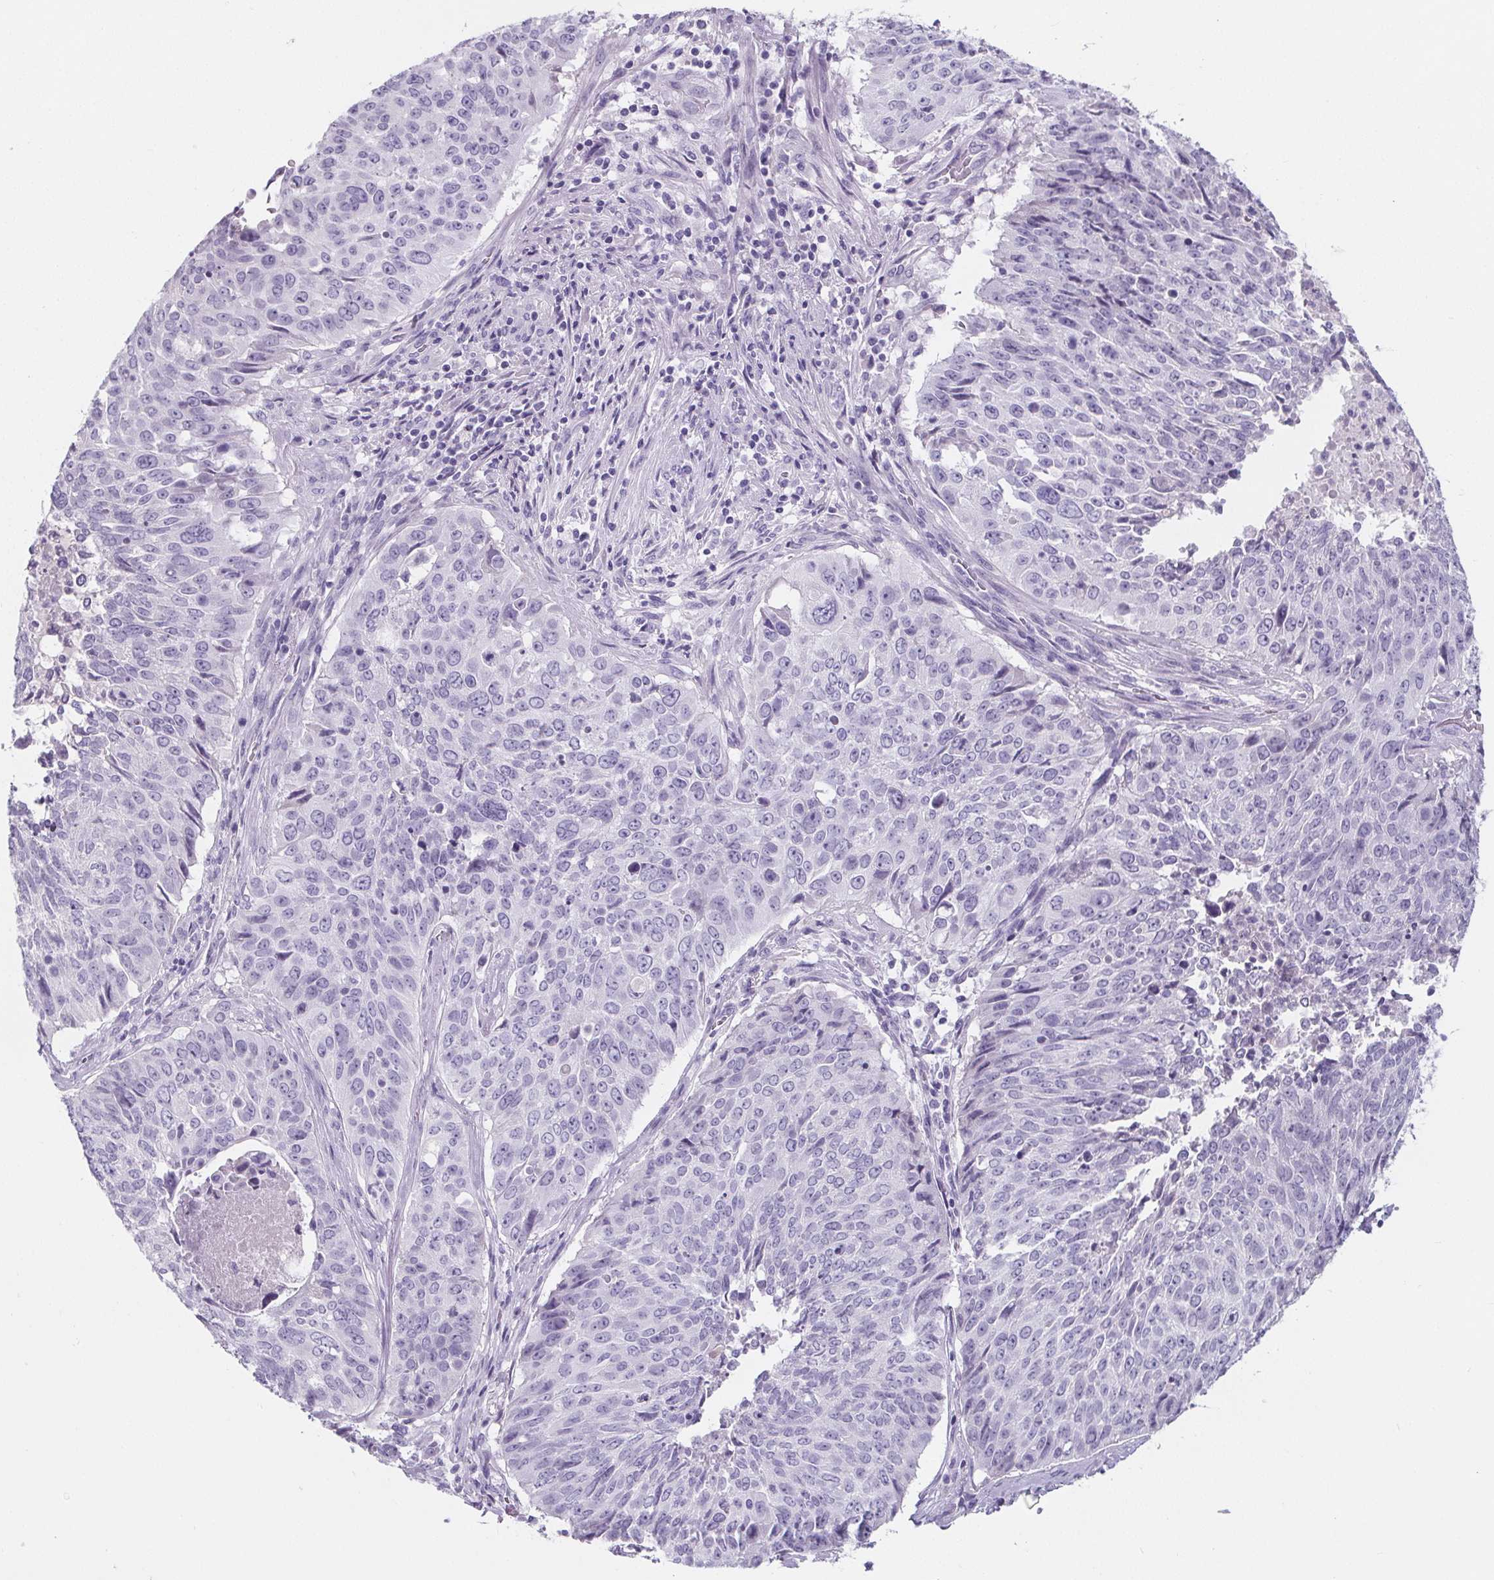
{"staining": {"intensity": "negative", "quantity": "none", "location": "none"}, "tissue": "lung cancer", "cell_type": "Tumor cells", "image_type": "cancer", "snomed": [{"axis": "morphology", "description": "Normal tissue, NOS"}, {"axis": "morphology", "description": "Squamous cell carcinoma, NOS"}, {"axis": "topography", "description": "Bronchus"}, {"axis": "topography", "description": "Lung"}], "caption": "Immunohistochemistry photomicrograph of neoplastic tissue: human lung cancer stained with DAB demonstrates no significant protein expression in tumor cells.", "gene": "ADRB1", "patient": {"sex": "male", "age": 64}}